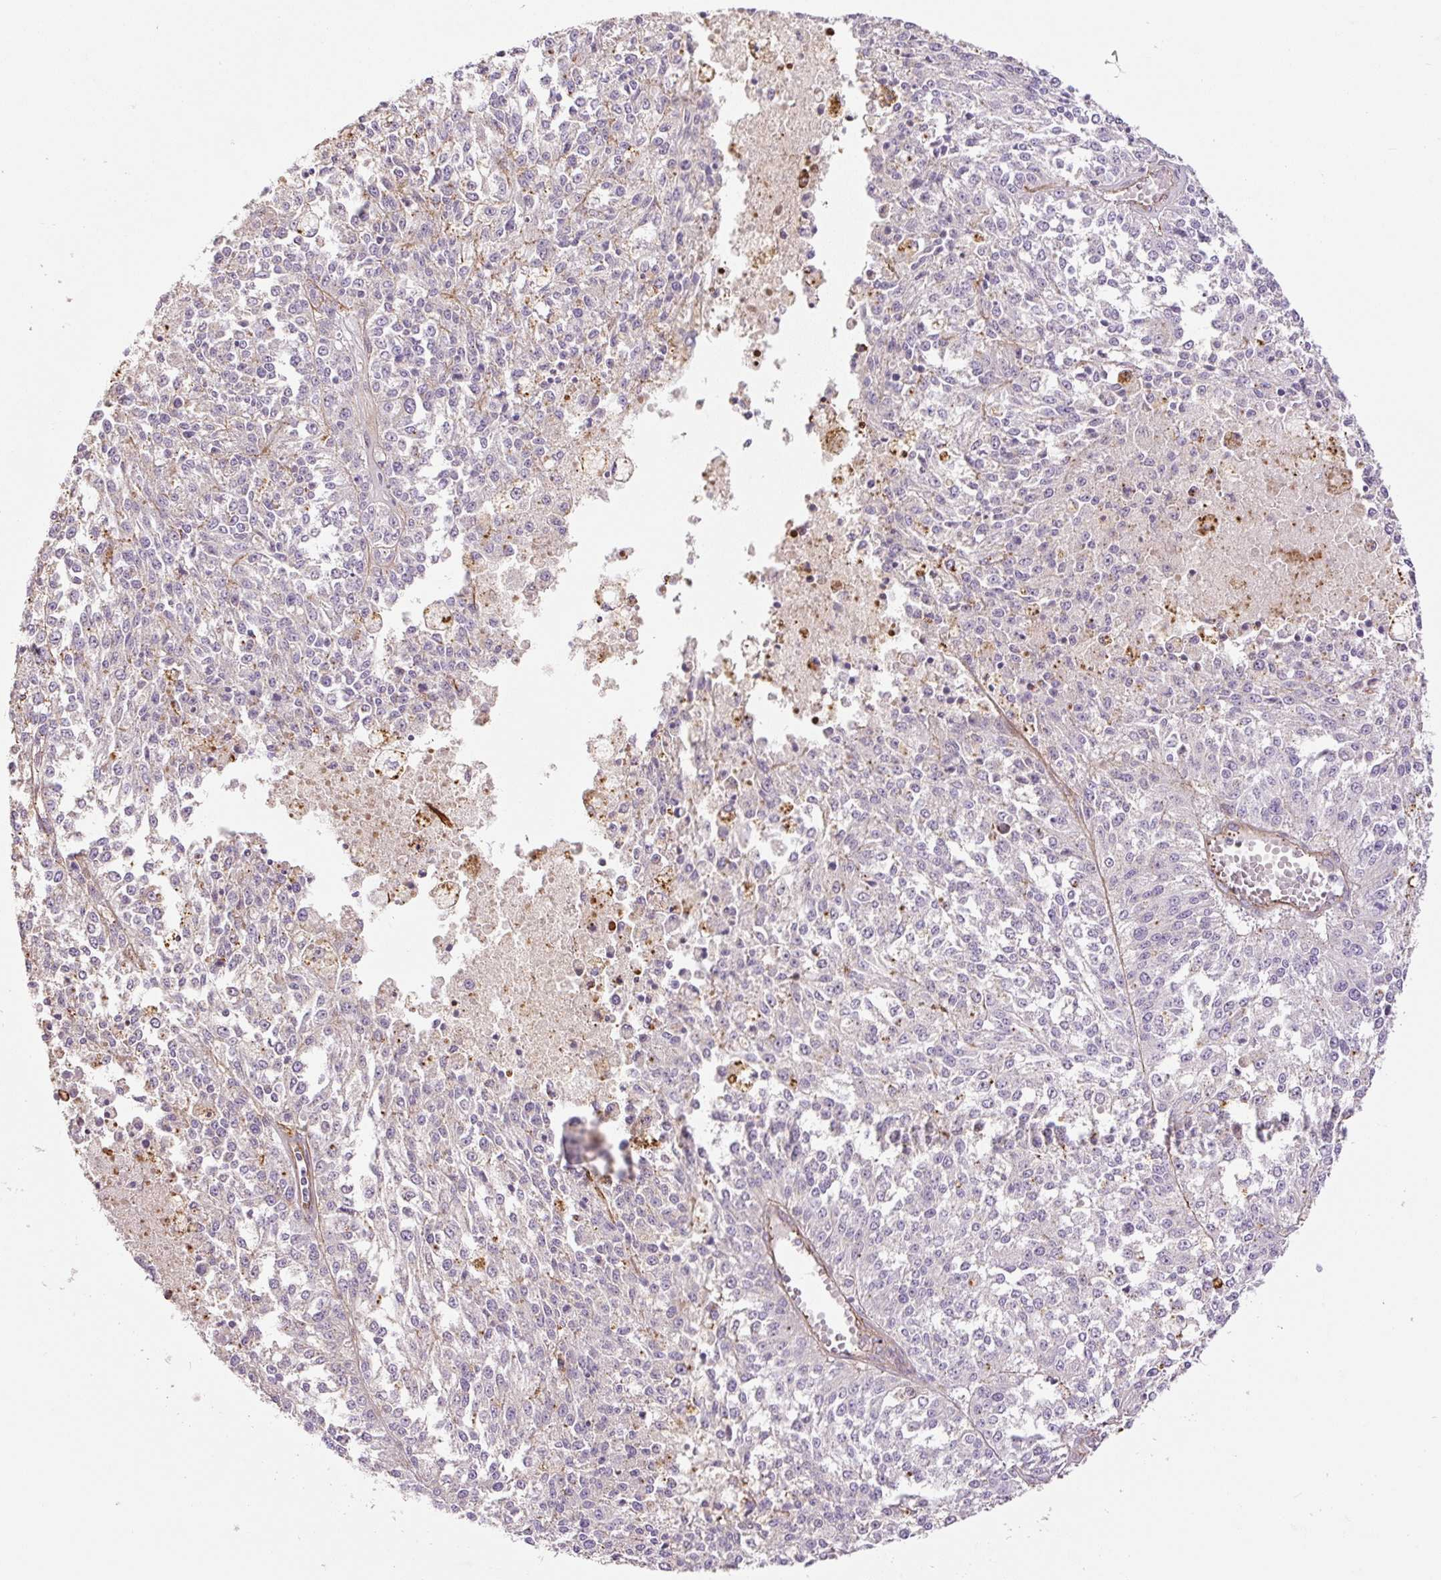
{"staining": {"intensity": "negative", "quantity": "none", "location": "none"}, "tissue": "melanoma", "cell_type": "Tumor cells", "image_type": "cancer", "snomed": [{"axis": "morphology", "description": "Malignant melanoma, NOS"}, {"axis": "topography", "description": "Skin"}], "caption": "Photomicrograph shows no significant protein positivity in tumor cells of melanoma.", "gene": "CCNI2", "patient": {"sex": "female", "age": 64}}